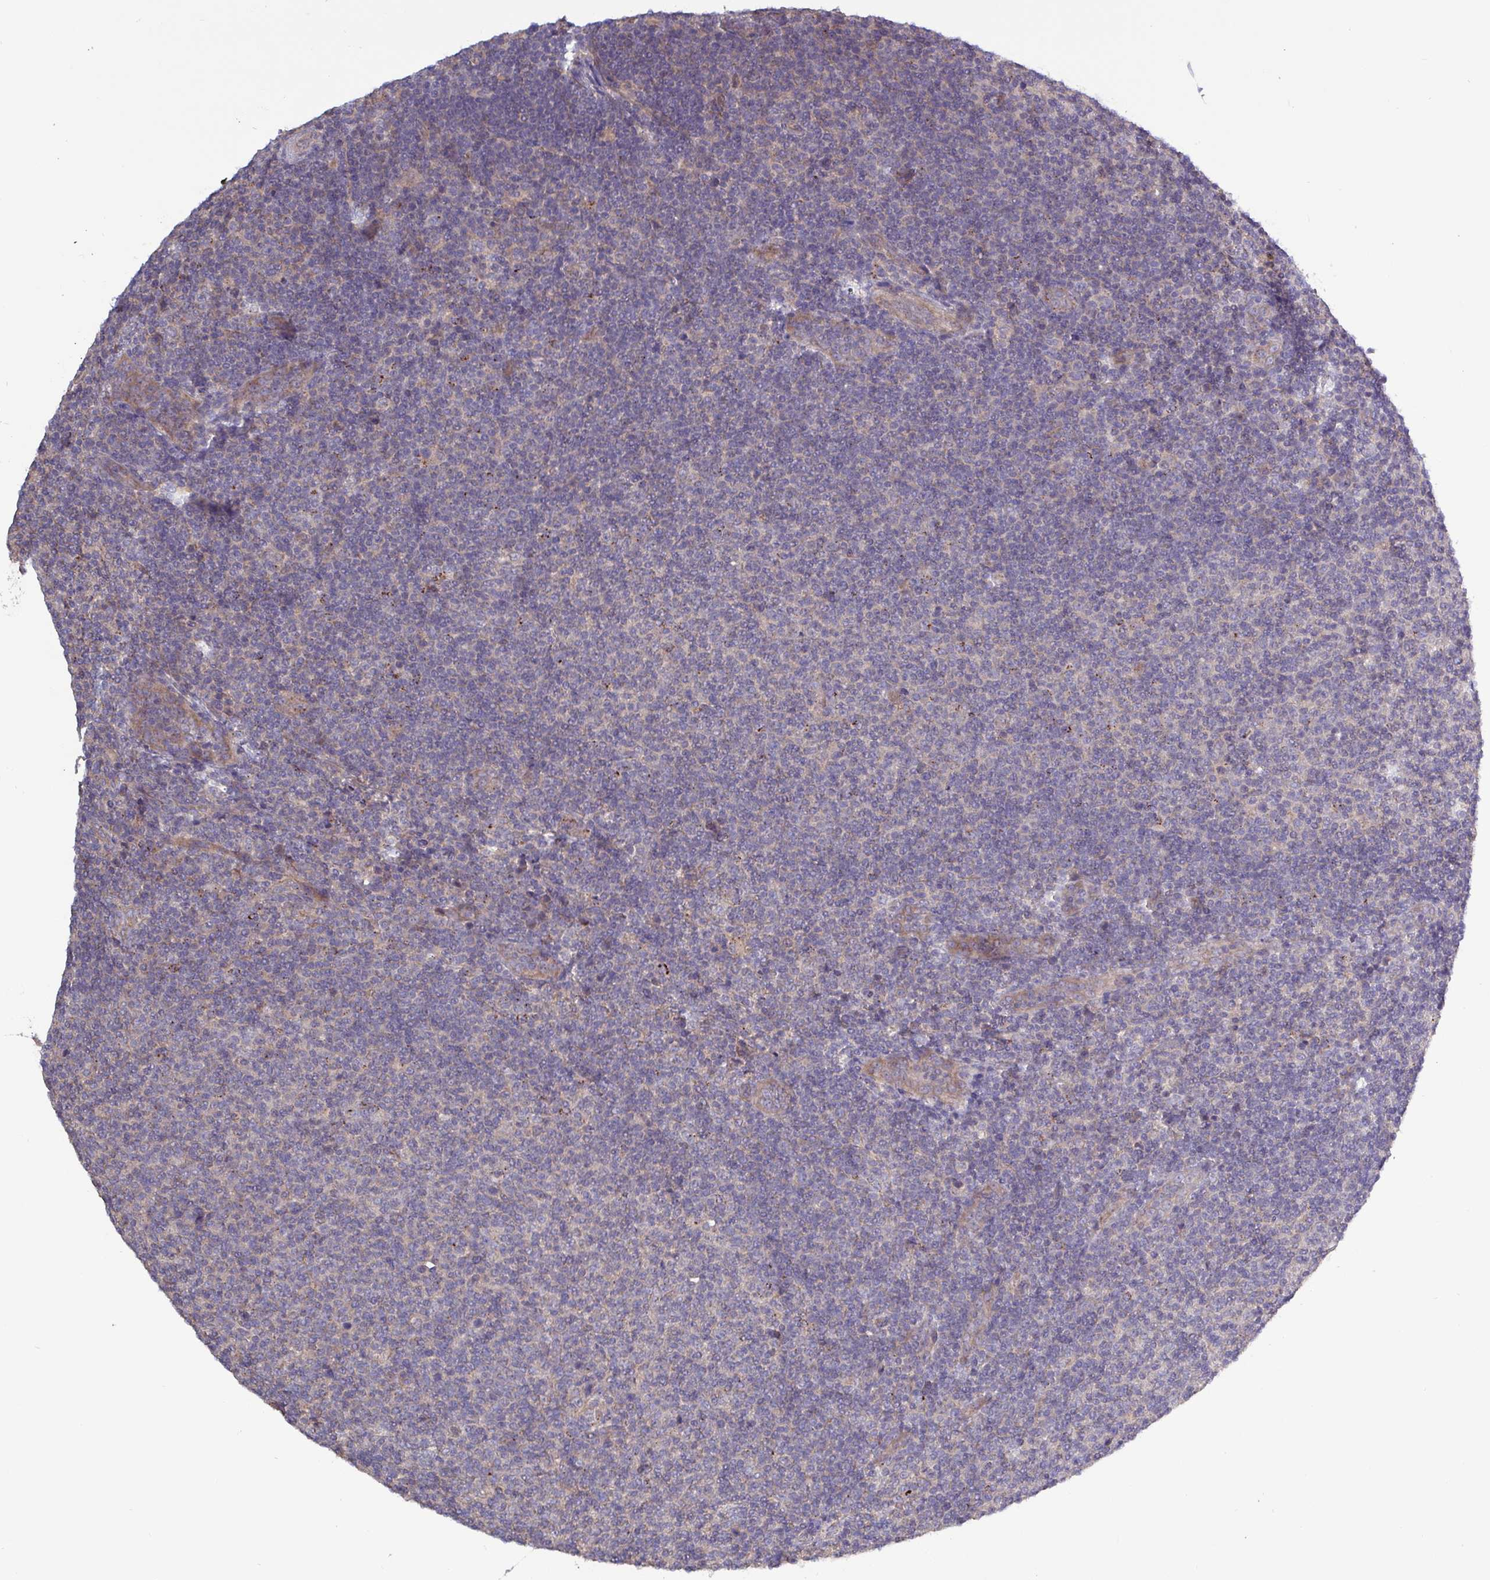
{"staining": {"intensity": "negative", "quantity": "none", "location": "none"}, "tissue": "lymphoma", "cell_type": "Tumor cells", "image_type": "cancer", "snomed": [{"axis": "morphology", "description": "Malignant lymphoma, non-Hodgkin's type, Low grade"}, {"axis": "topography", "description": "Lymph node"}], "caption": "Immunohistochemical staining of human lymphoma displays no significant expression in tumor cells.", "gene": "PLIN2", "patient": {"sex": "male", "age": 66}}